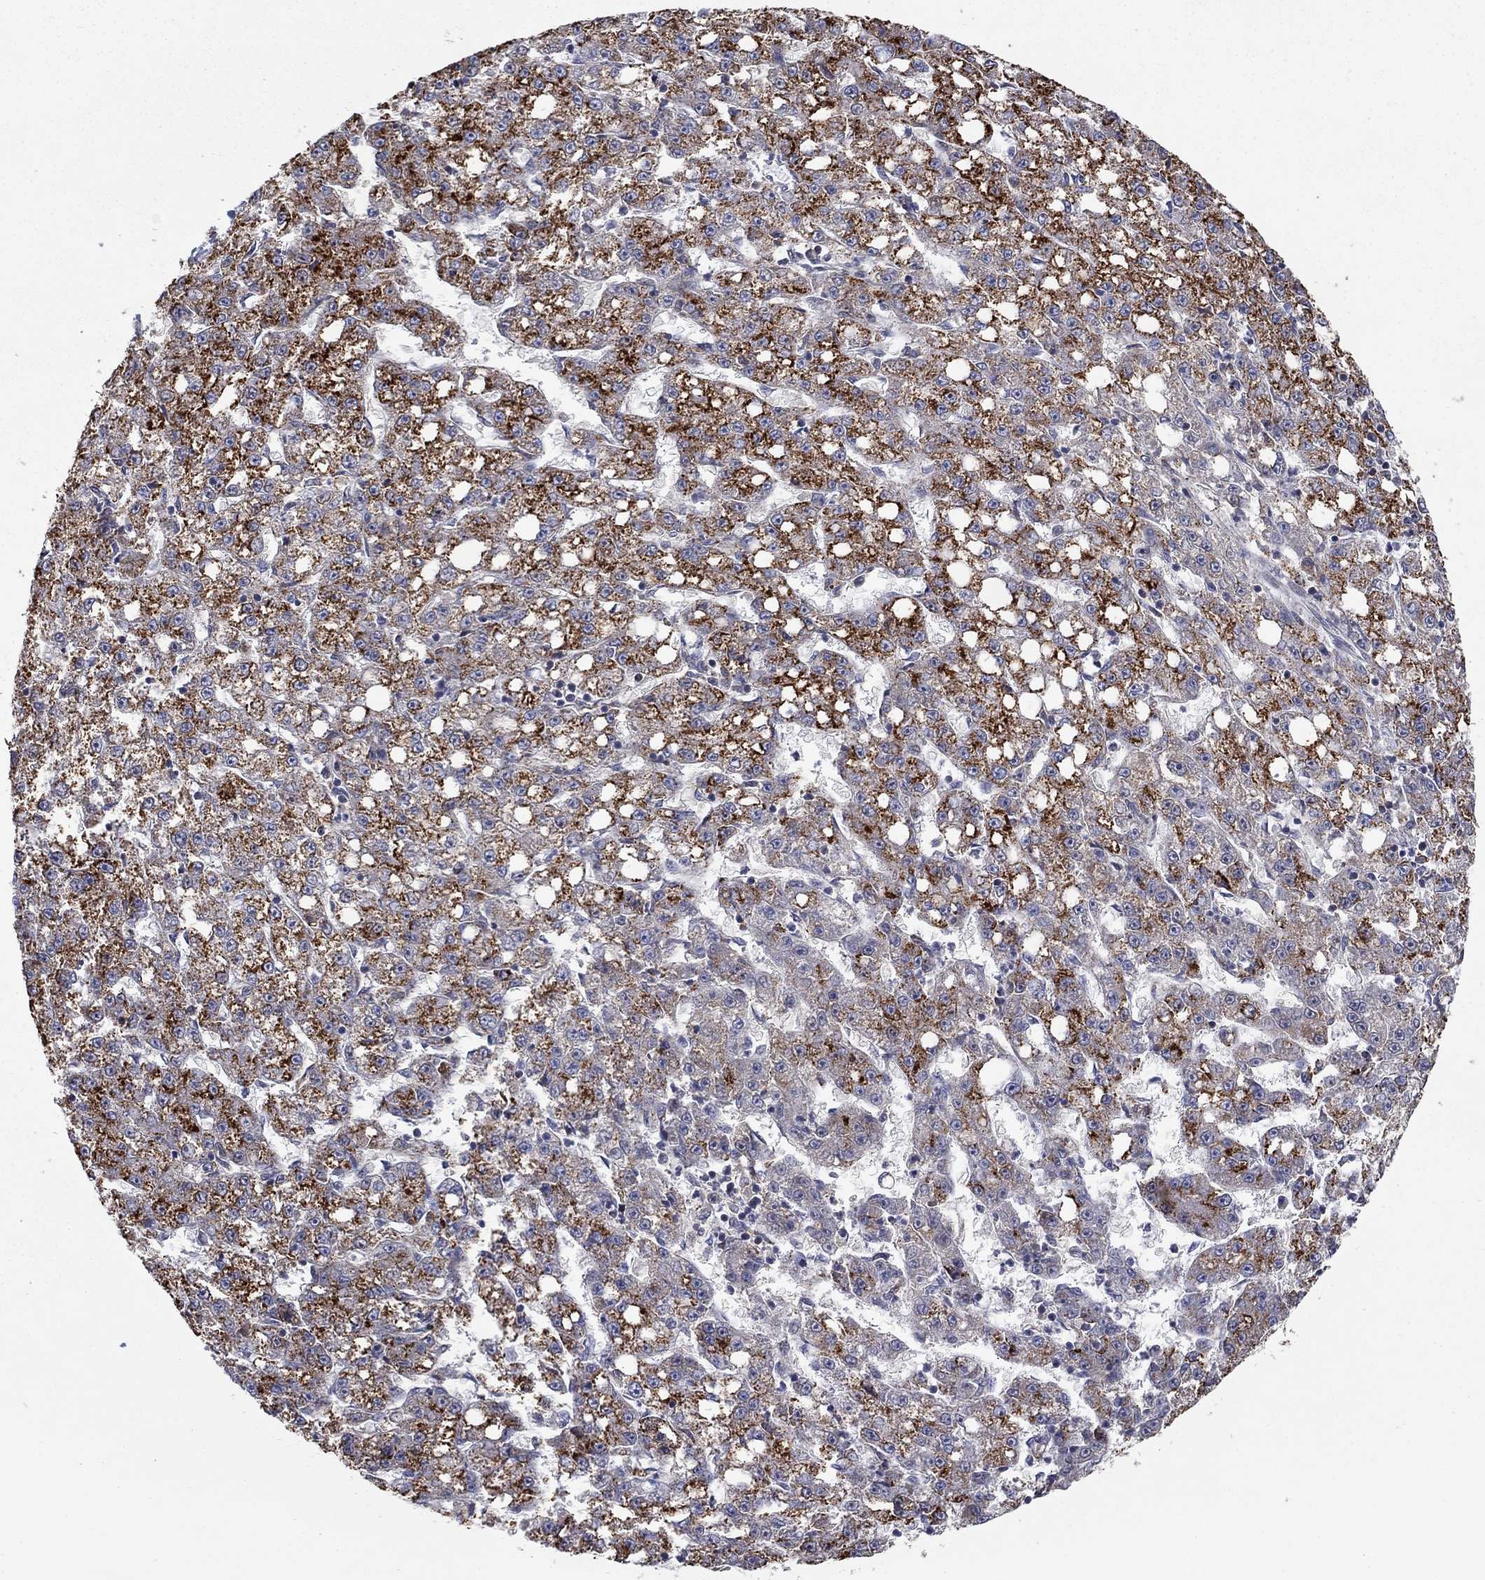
{"staining": {"intensity": "strong", "quantity": "25%-75%", "location": "cytoplasmic/membranous"}, "tissue": "liver cancer", "cell_type": "Tumor cells", "image_type": "cancer", "snomed": [{"axis": "morphology", "description": "Carcinoma, Hepatocellular, NOS"}, {"axis": "topography", "description": "Liver"}], "caption": "There is high levels of strong cytoplasmic/membranous expression in tumor cells of hepatocellular carcinoma (liver), as demonstrated by immunohistochemical staining (brown color).", "gene": "LPCAT4", "patient": {"sex": "female", "age": 65}}